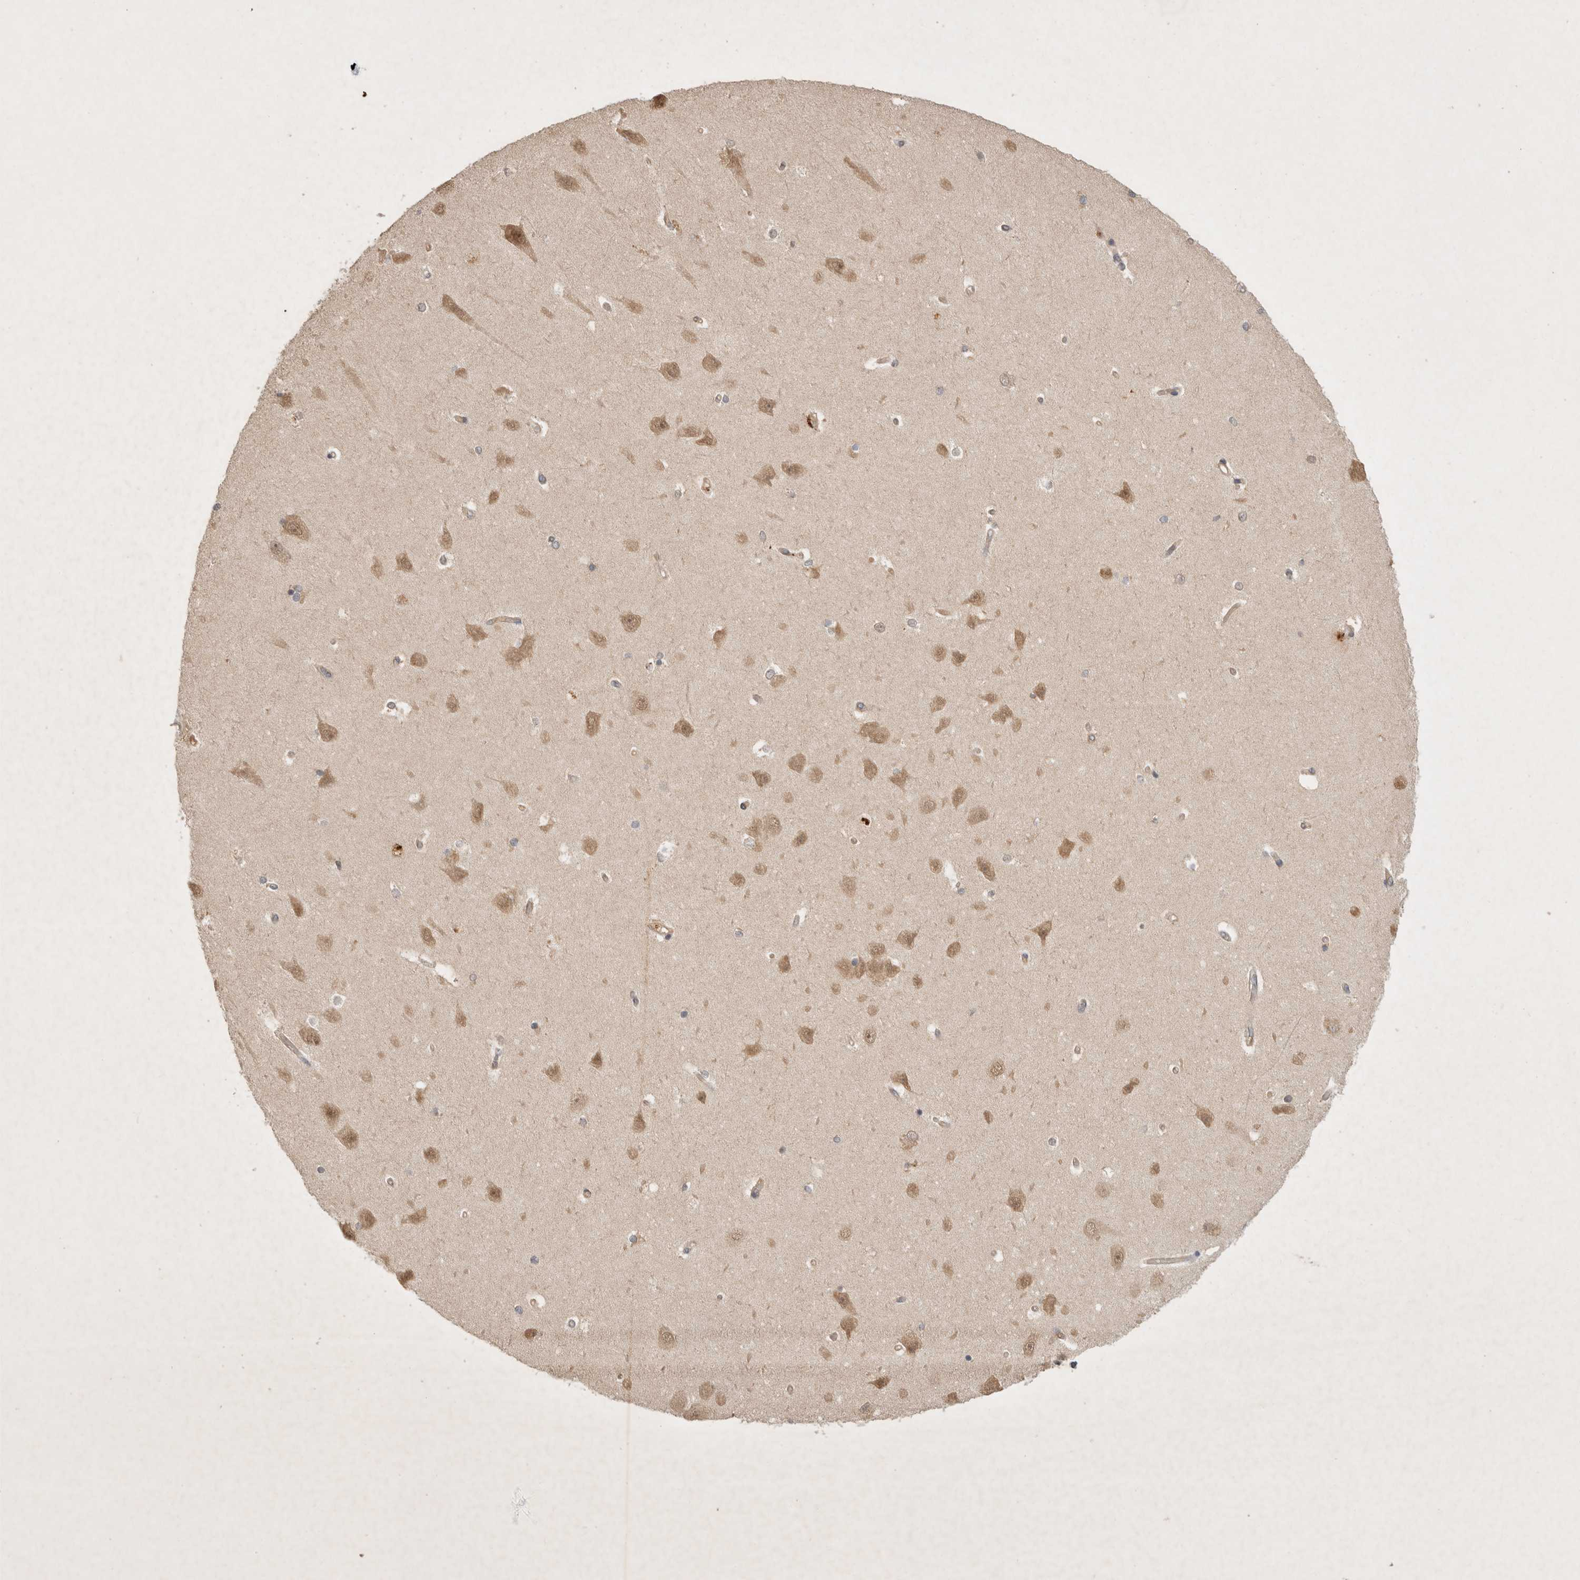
{"staining": {"intensity": "negative", "quantity": "none", "location": "none"}, "tissue": "hippocampus", "cell_type": "Glial cells", "image_type": "normal", "snomed": [{"axis": "morphology", "description": "Normal tissue, NOS"}, {"axis": "topography", "description": "Hippocampus"}], "caption": "IHC photomicrograph of unremarkable hippocampus: human hippocampus stained with DAB demonstrates no significant protein staining in glial cells.", "gene": "YES1", "patient": {"sex": "male", "age": 45}}